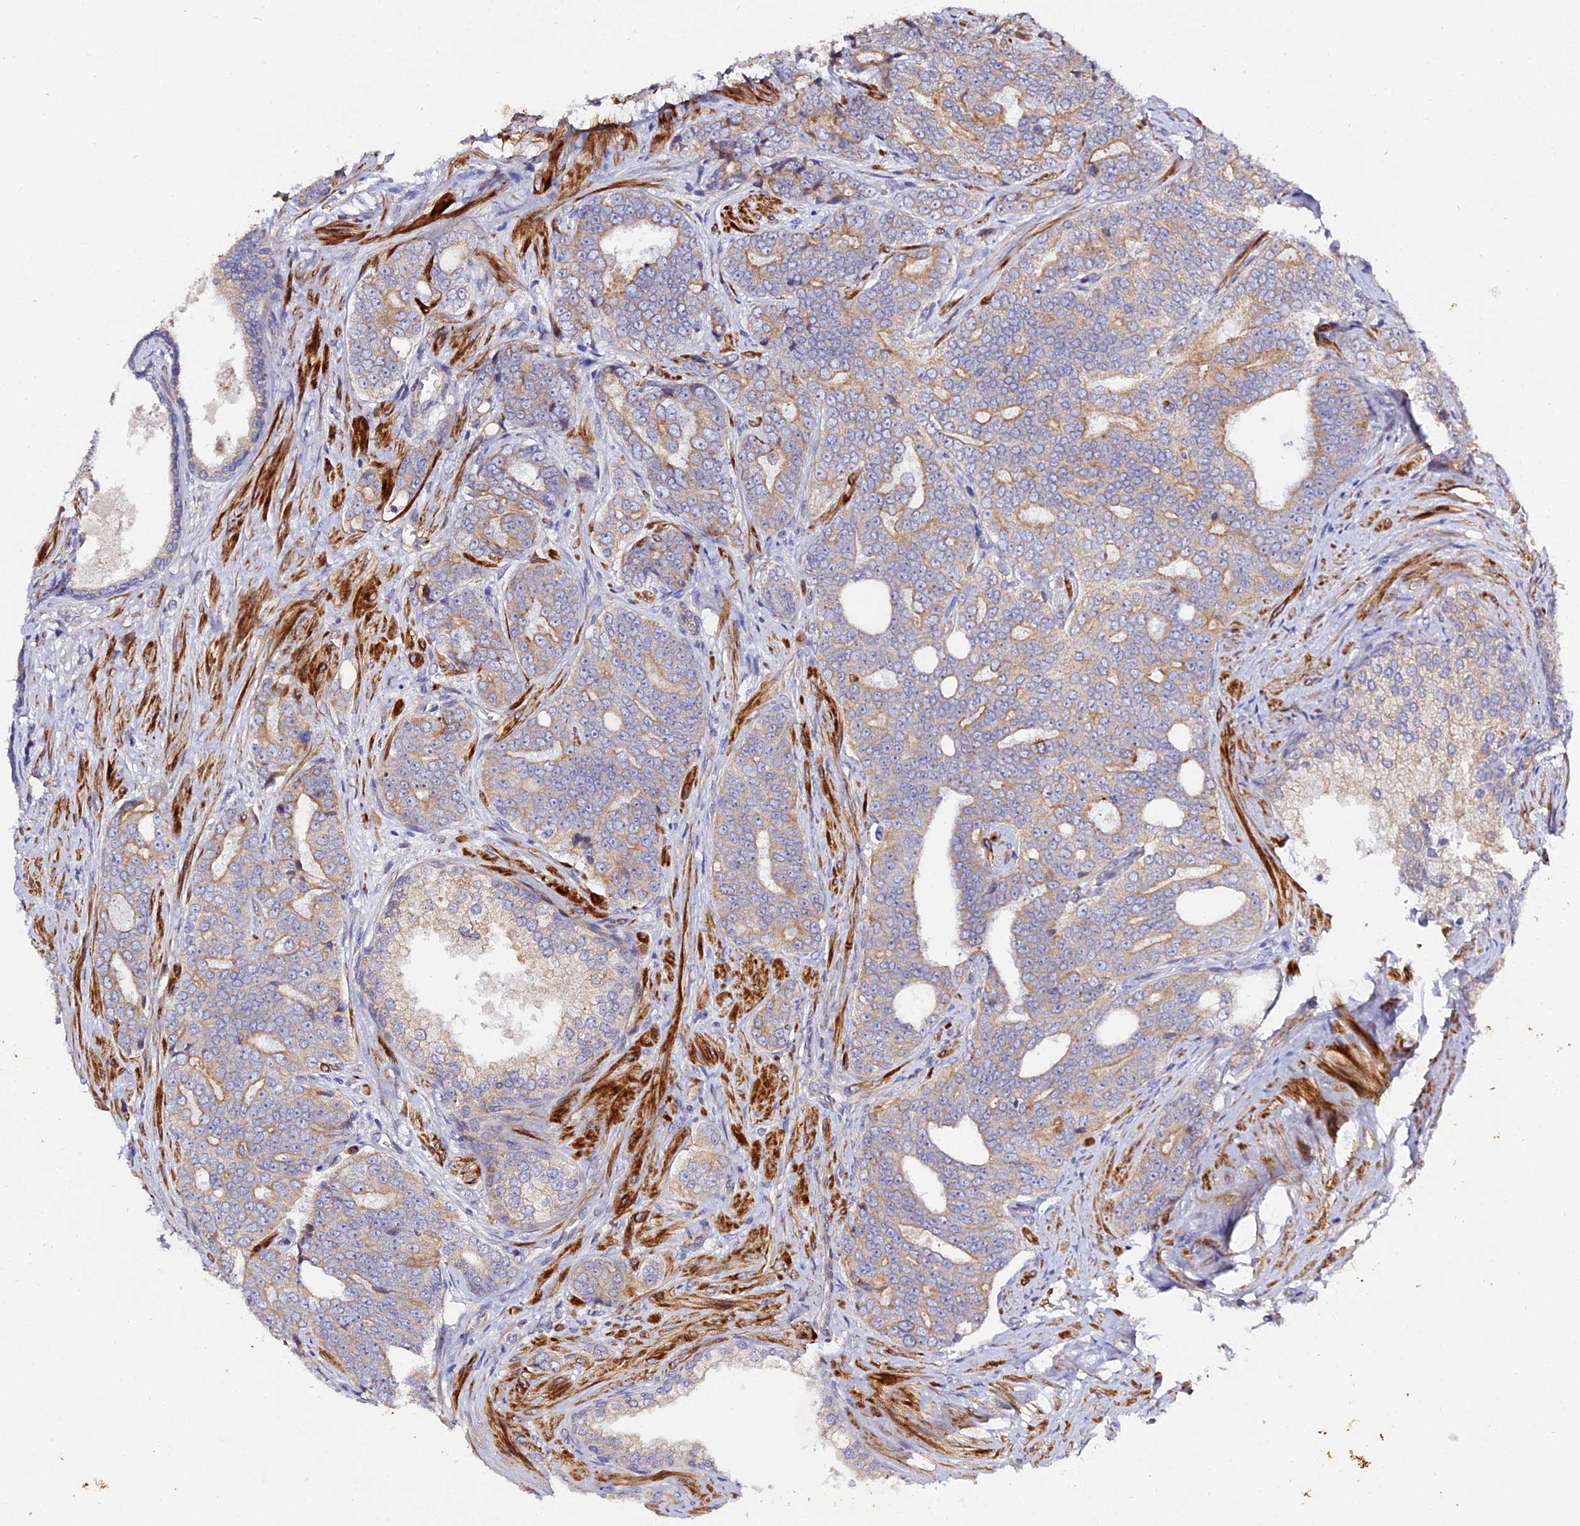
{"staining": {"intensity": "moderate", "quantity": ">75%", "location": "cytoplasmic/membranous"}, "tissue": "prostate cancer", "cell_type": "Tumor cells", "image_type": "cancer", "snomed": [{"axis": "morphology", "description": "Adenocarcinoma, High grade"}, {"axis": "topography", "description": "Prostate"}], "caption": "Immunohistochemistry image of human prostate cancer (high-grade adenocarcinoma) stained for a protein (brown), which demonstrates medium levels of moderate cytoplasmic/membranous positivity in approximately >75% of tumor cells.", "gene": "ARL6IP1", "patient": {"sex": "male", "age": 67}}